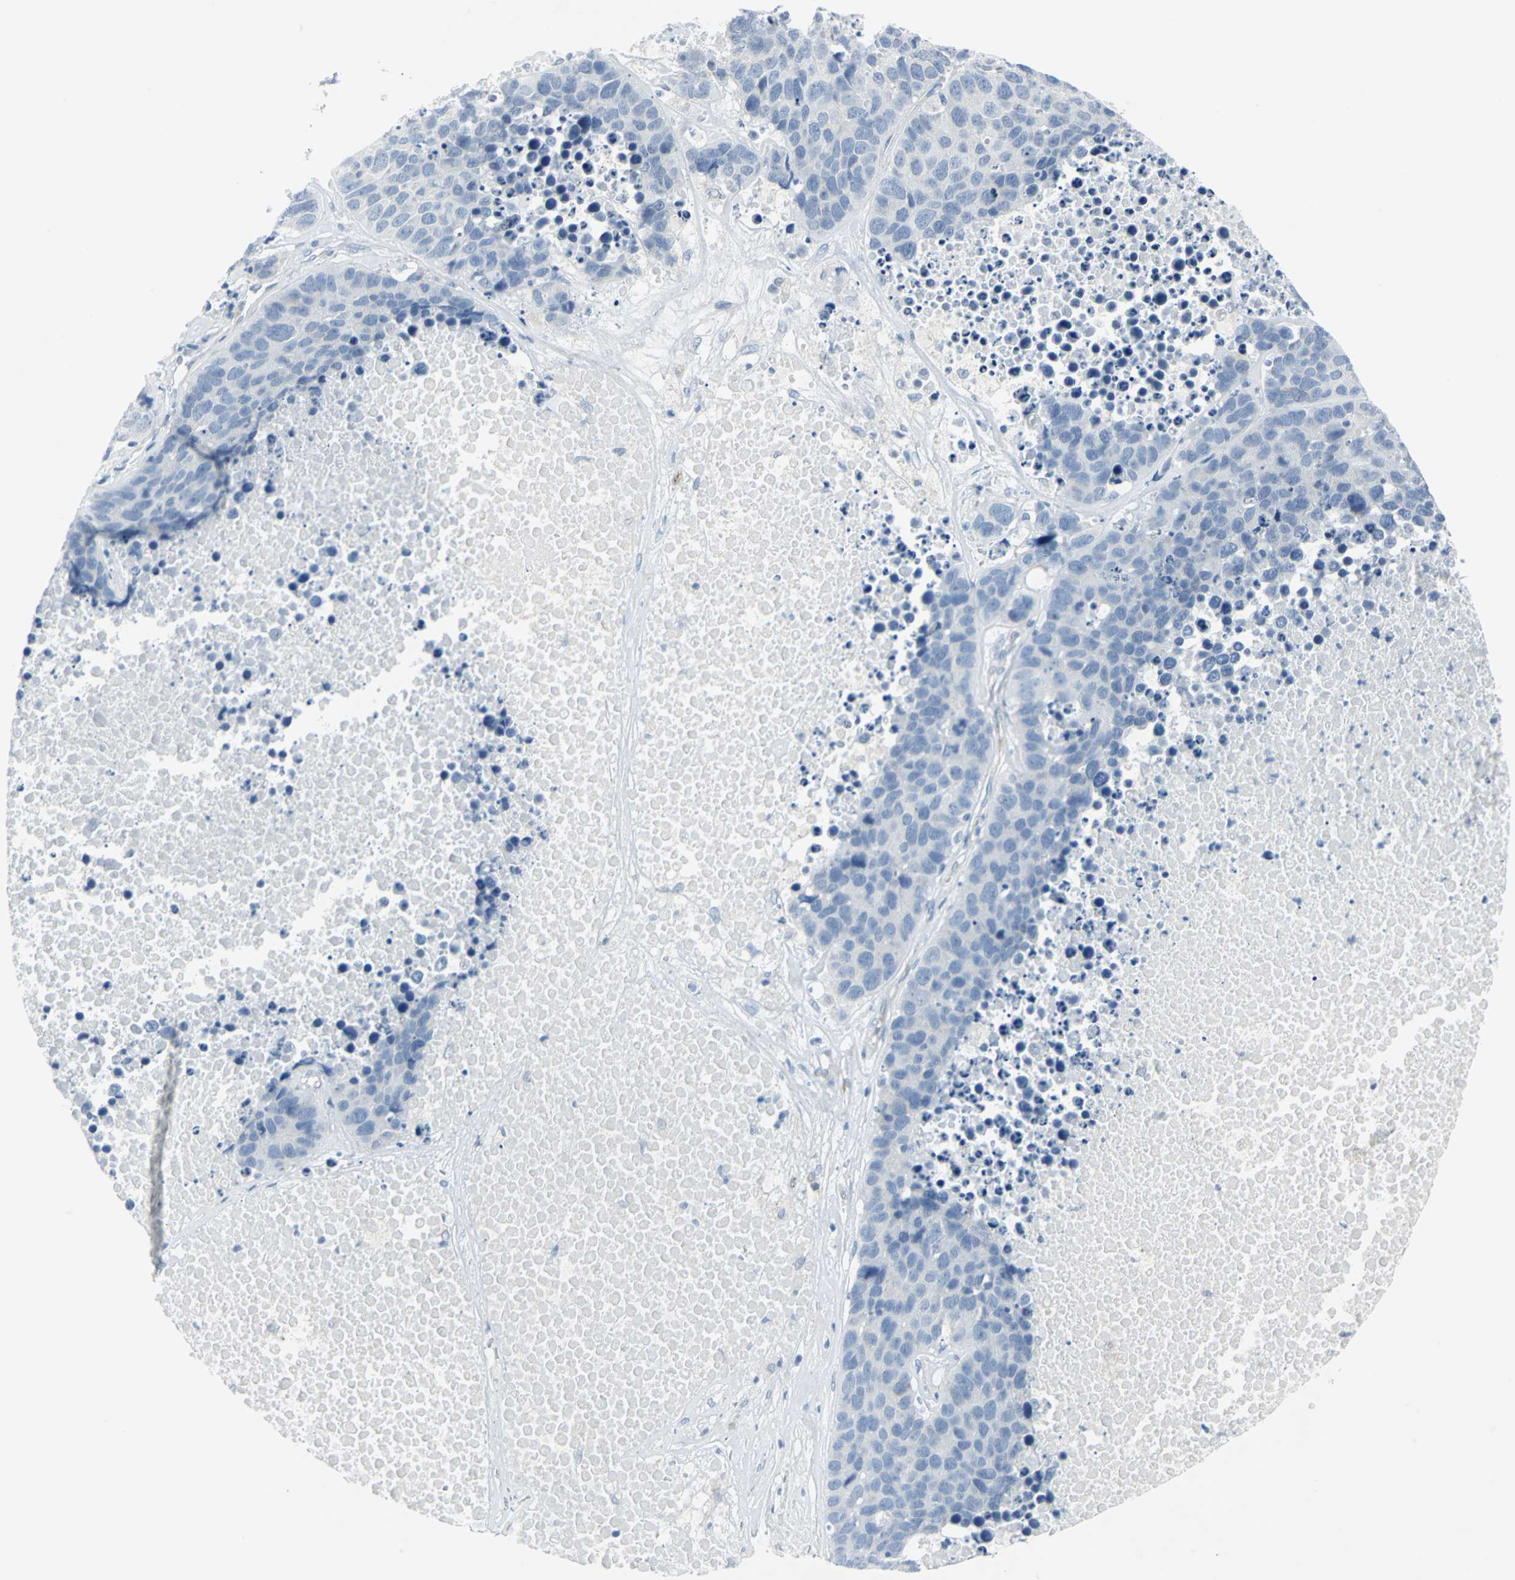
{"staining": {"intensity": "negative", "quantity": "none", "location": "none"}, "tissue": "carcinoid", "cell_type": "Tumor cells", "image_type": "cancer", "snomed": [{"axis": "morphology", "description": "Carcinoid, malignant, NOS"}, {"axis": "topography", "description": "Lung"}], "caption": "There is no significant expression in tumor cells of carcinoid.", "gene": "CYB5A", "patient": {"sex": "male", "age": 60}}